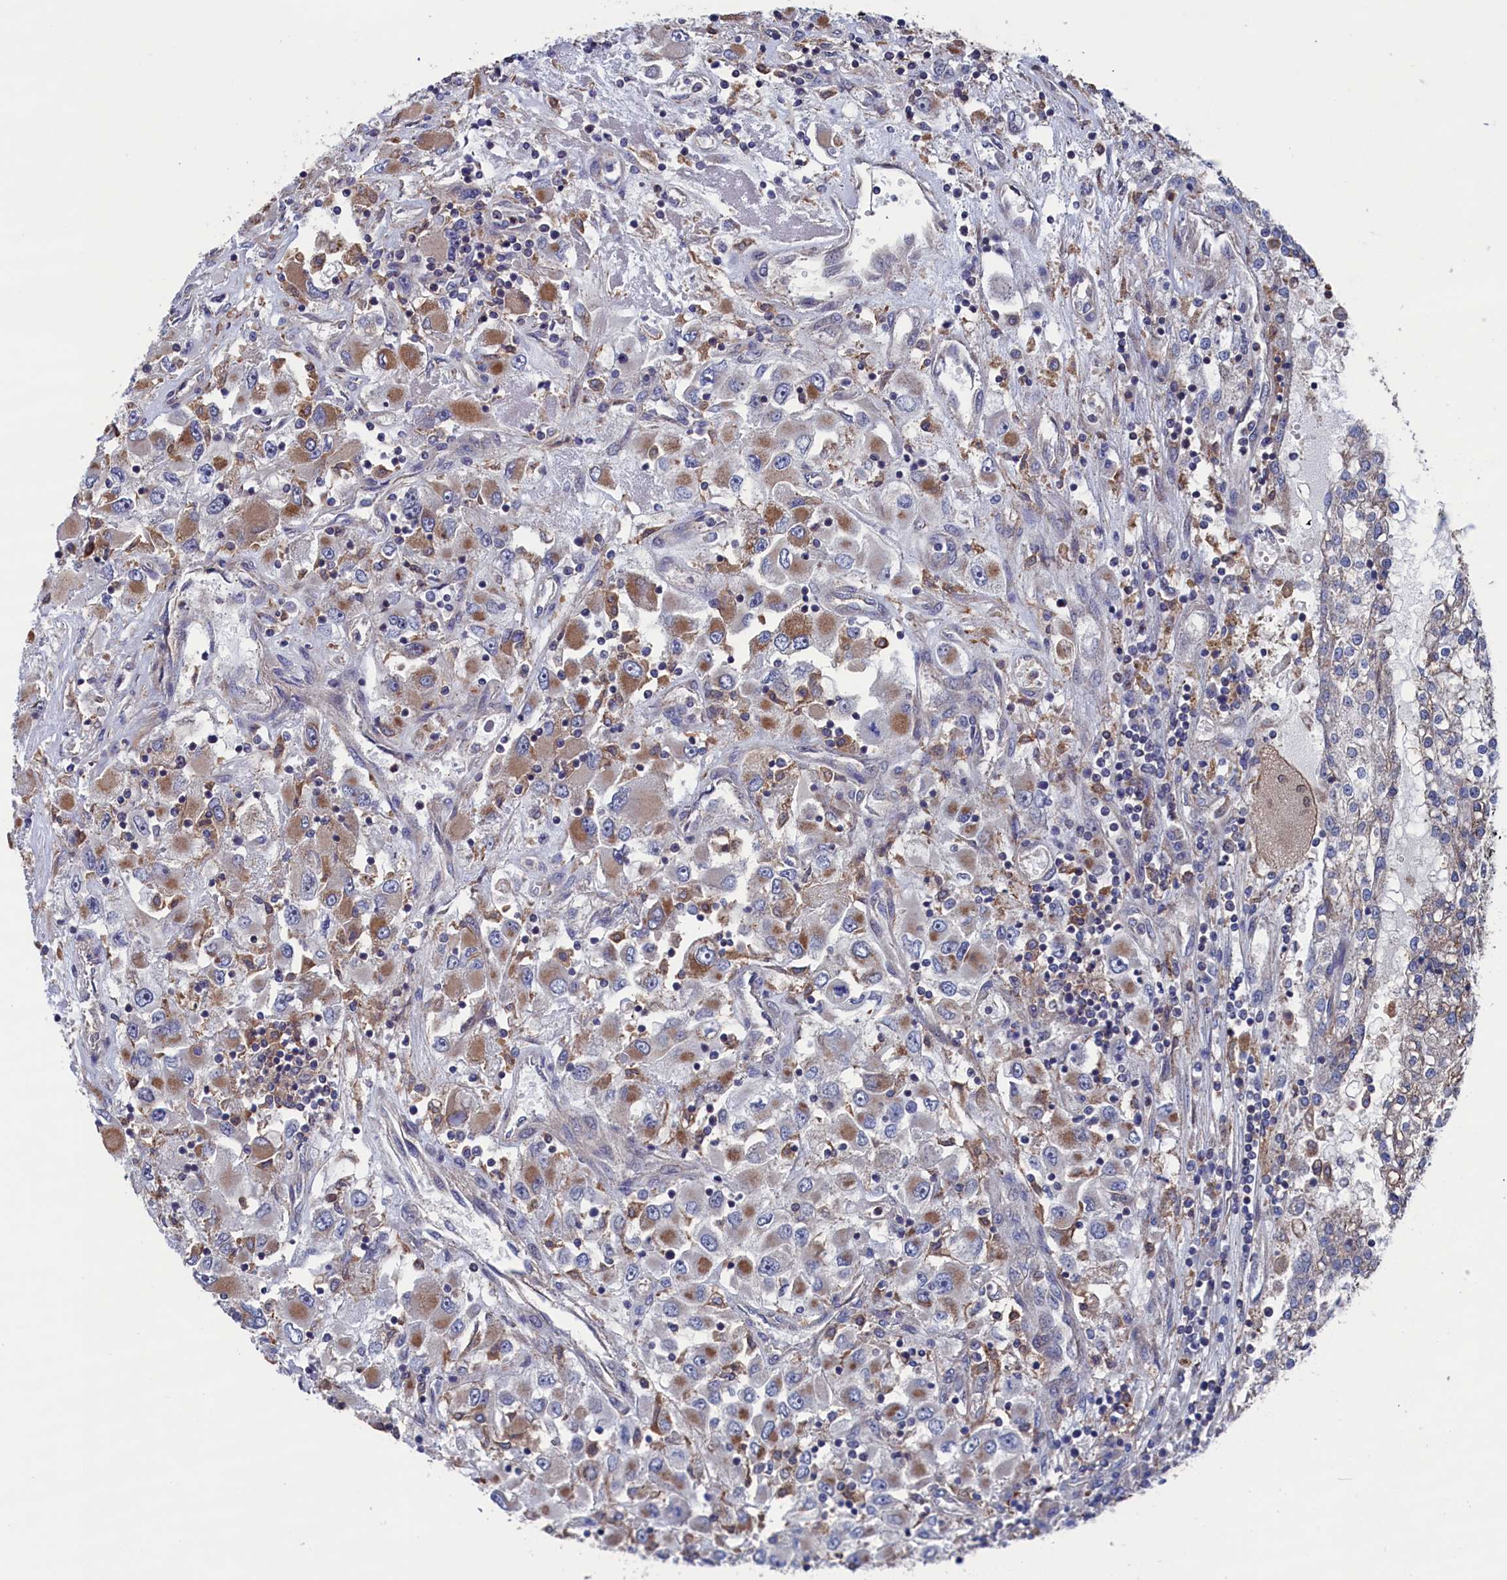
{"staining": {"intensity": "moderate", "quantity": "25%-75%", "location": "cytoplasmic/membranous"}, "tissue": "renal cancer", "cell_type": "Tumor cells", "image_type": "cancer", "snomed": [{"axis": "morphology", "description": "Adenocarcinoma, NOS"}, {"axis": "topography", "description": "Kidney"}], "caption": "A brown stain labels moderate cytoplasmic/membranous positivity of a protein in renal adenocarcinoma tumor cells. The staining was performed using DAB (3,3'-diaminobenzidine) to visualize the protein expression in brown, while the nuclei were stained in blue with hematoxylin (Magnification: 20x).", "gene": "SPATA13", "patient": {"sex": "female", "age": 52}}